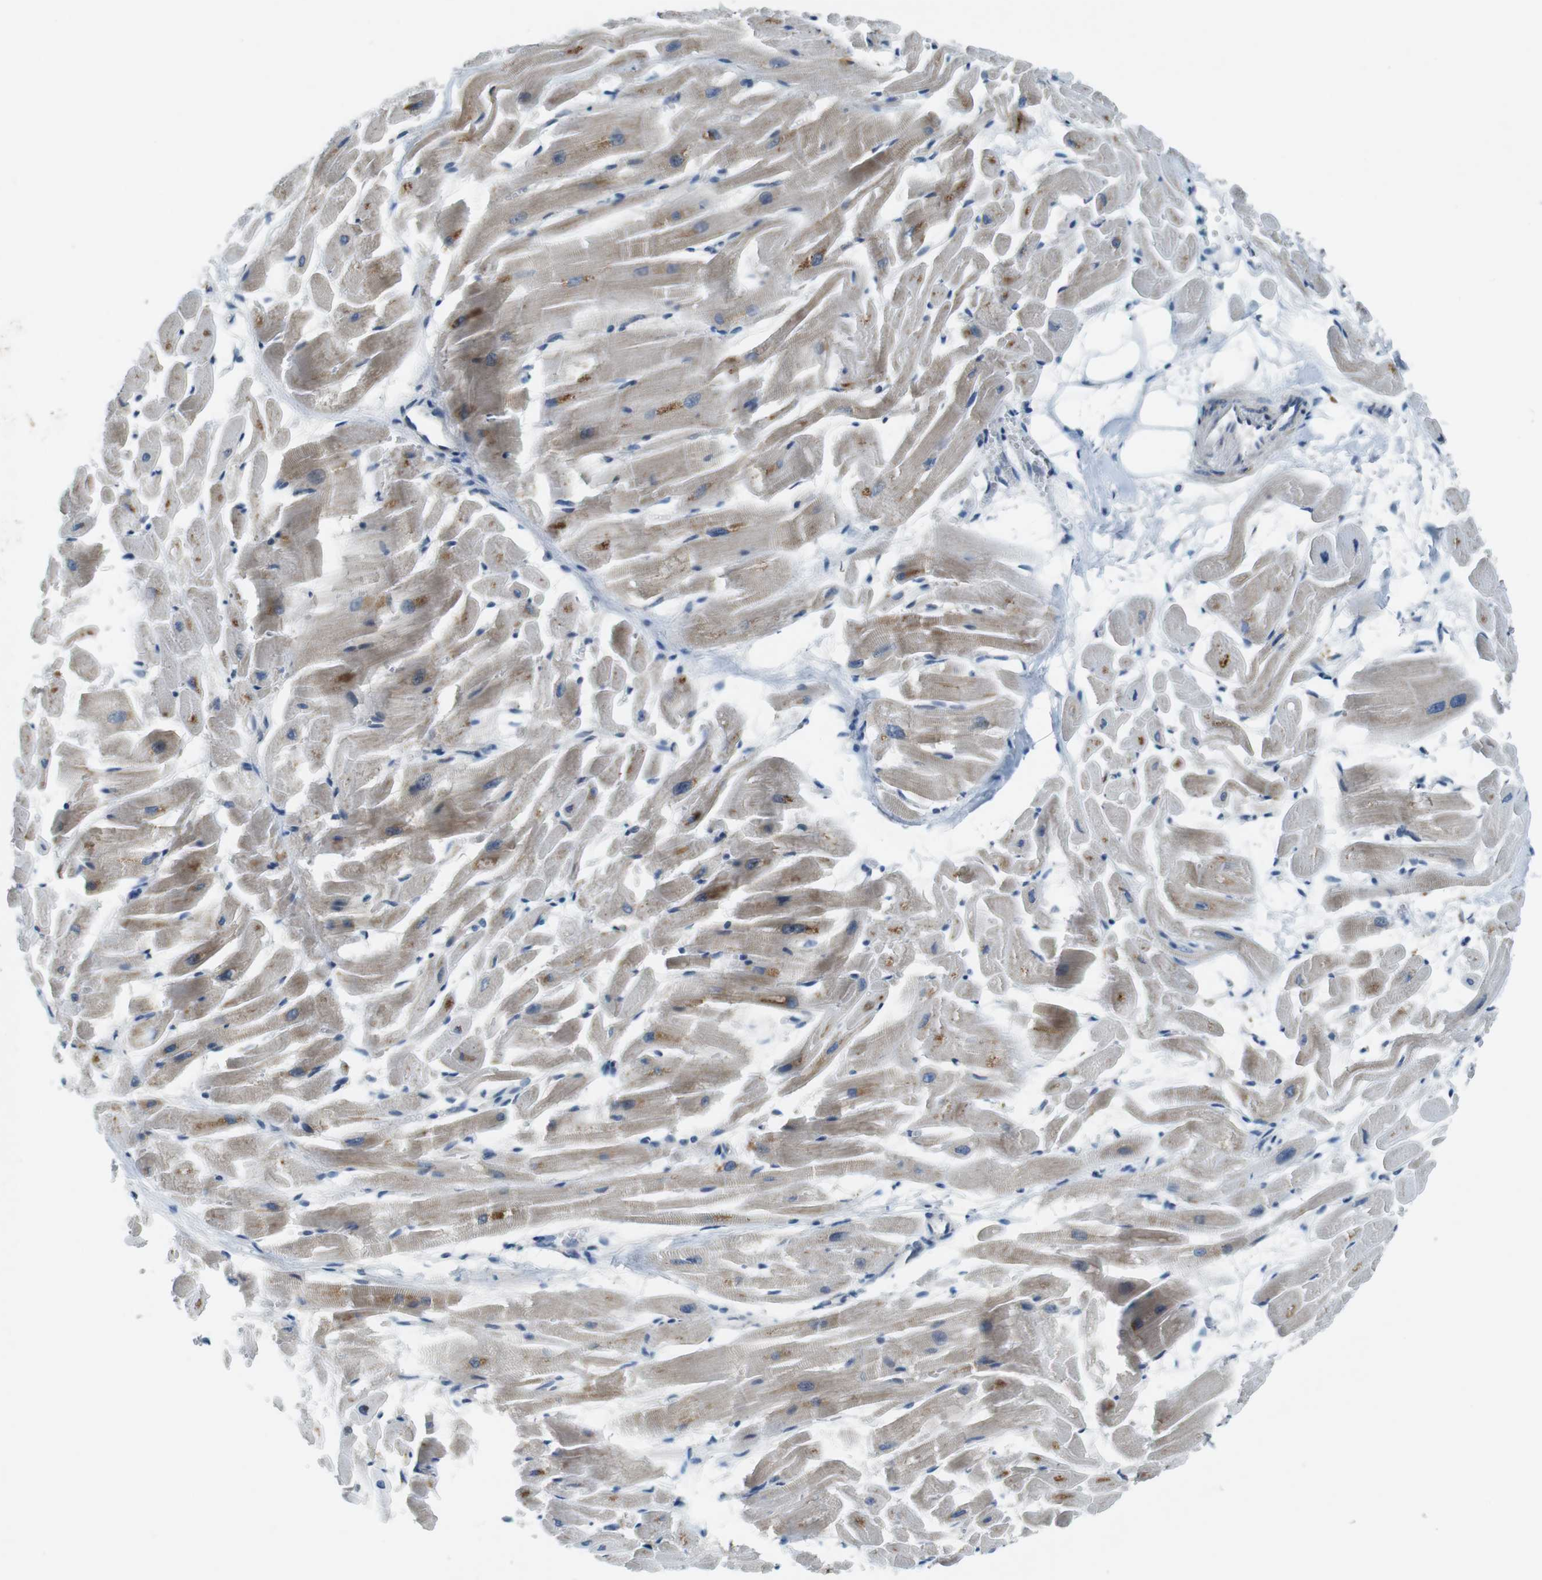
{"staining": {"intensity": "moderate", "quantity": ">75%", "location": "cytoplasmic/membranous"}, "tissue": "heart muscle", "cell_type": "Cardiomyocytes", "image_type": "normal", "snomed": [{"axis": "morphology", "description": "Normal tissue, NOS"}, {"axis": "topography", "description": "Heart"}], "caption": "Benign heart muscle reveals moderate cytoplasmic/membranous expression in about >75% of cardiomyocytes.", "gene": "MAPKAPK5", "patient": {"sex": "female", "age": 19}}